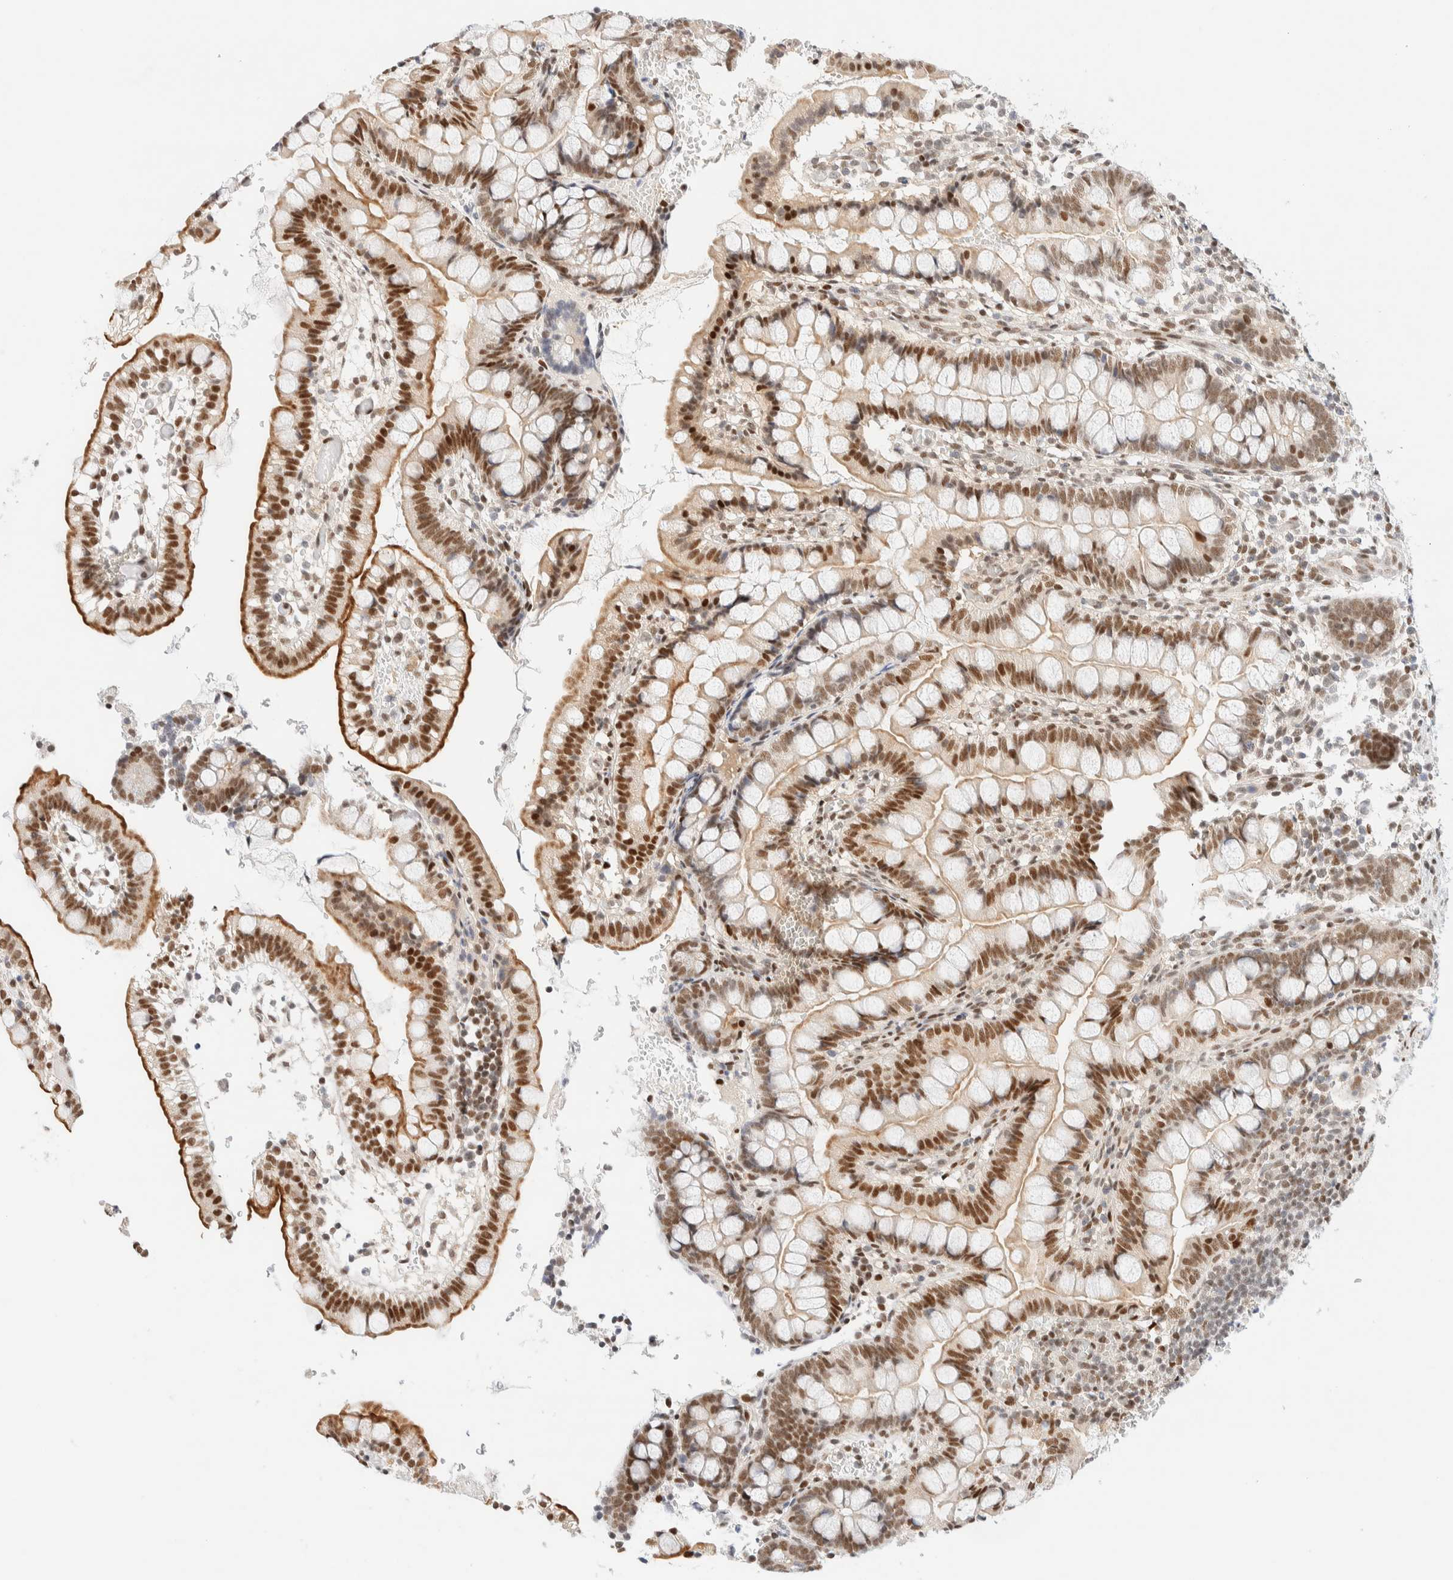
{"staining": {"intensity": "moderate", "quantity": "25%-75%", "location": "cytoplasmic/membranous,nuclear"}, "tissue": "small intestine", "cell_type": "Glandular cells", "image_type": "normal", "snomed": [{"axis": "morphology", "description": "Normal tissue, NOS"}, {"axis": "morphology", "description": "Developmental malformation"}, {"axis": "topography", "description": "Small intestine"}], "caption": "Protein positivity by immunohistochemistry displays moderate cytoplasmic/membranous,nuclear staining in about 25%-75% of glandular cells in unremarkable small intestine.", "gene": "PYGO2", "patient": {"sex": "male"}}